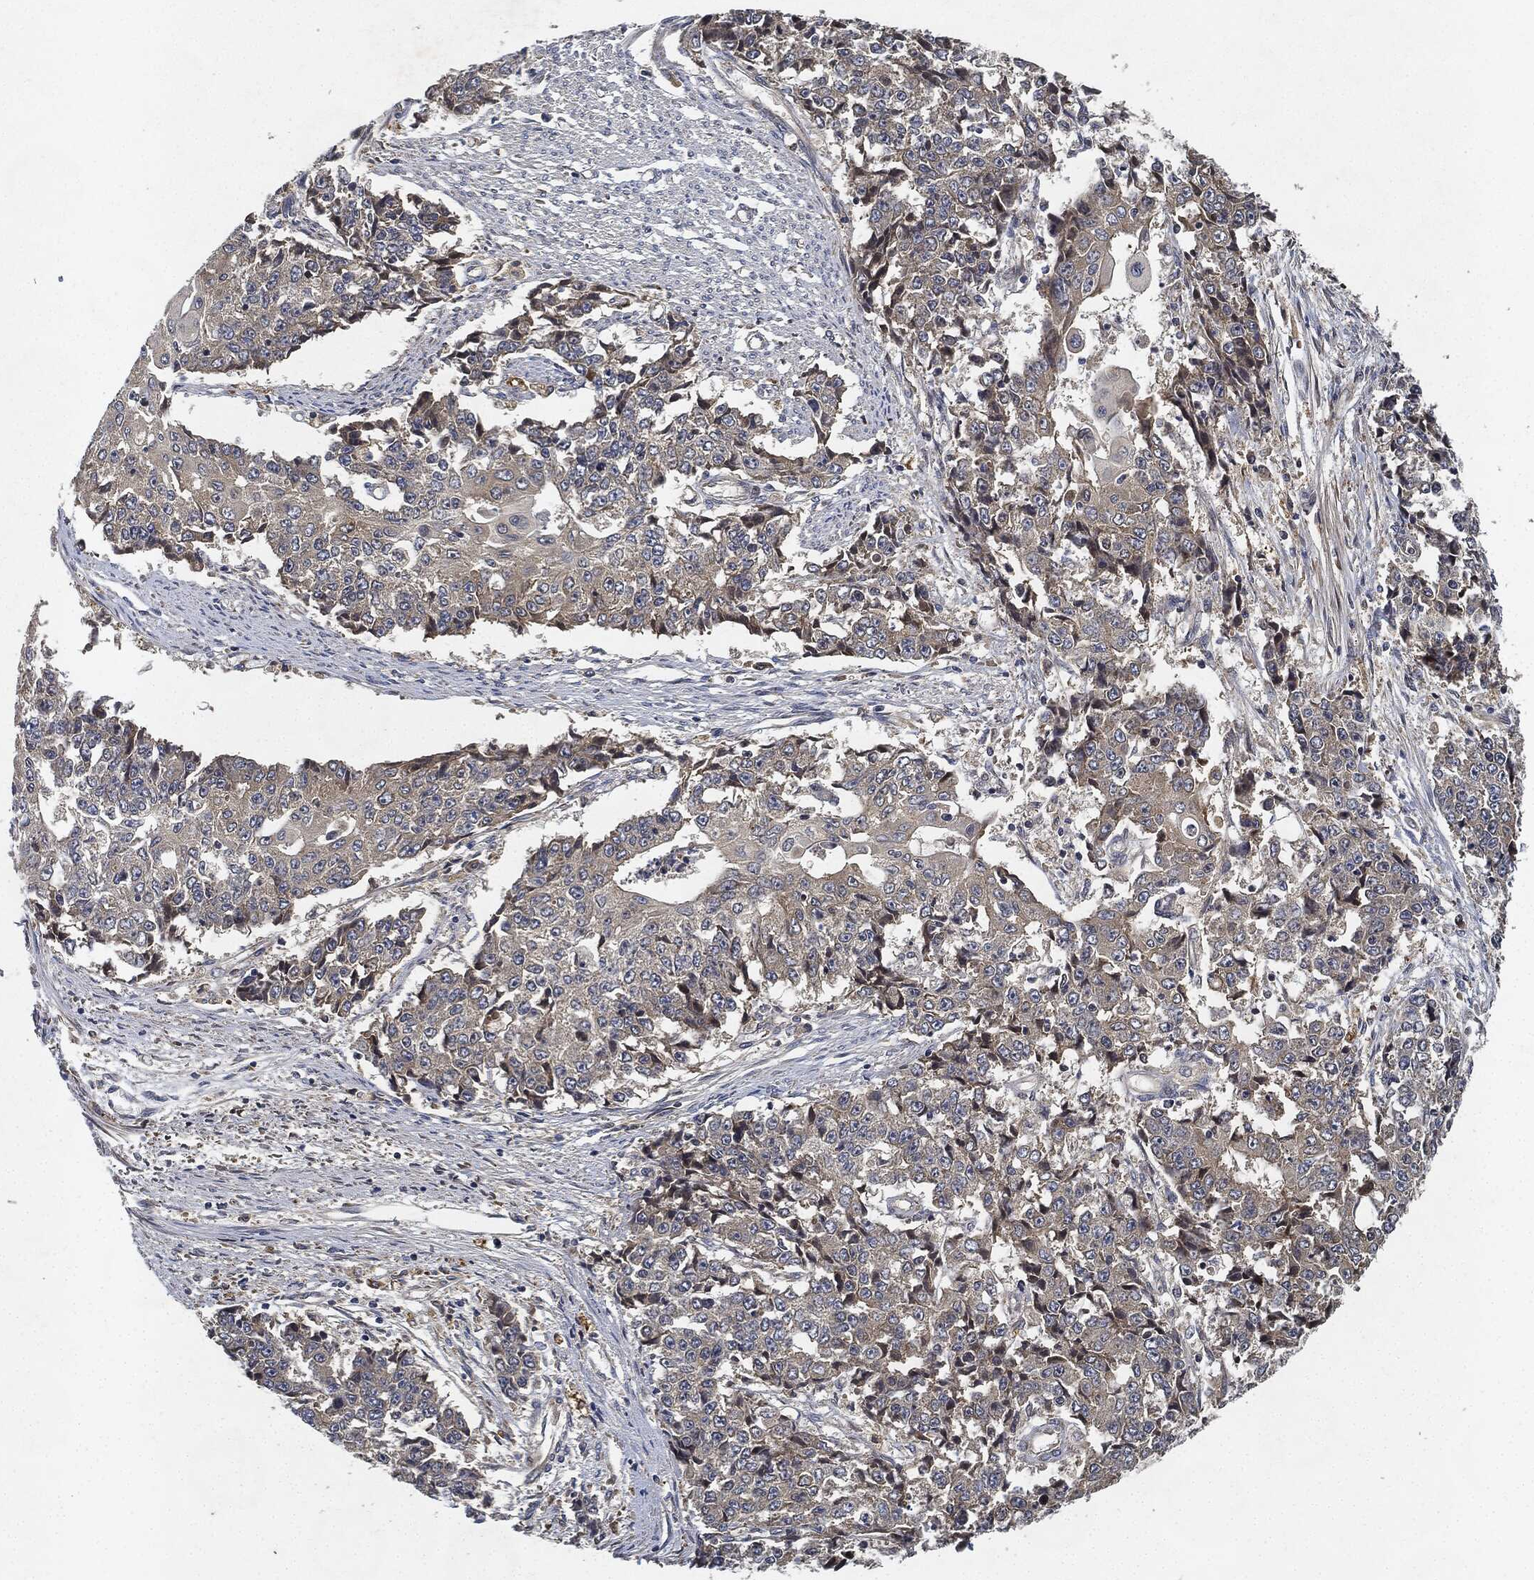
{"staining": {"intensity": "weak", "quantity": "<25%", "location": "cytoplasmic/membranous"}, "tissue": "ovarian cancer", "cell_type": "Tumor cells", "image_type": "cancer", "snomed": [{"axis": "morphology", "description": "Carcinoma, endometroid"}, {"axis": "topography", "description": "Ovary"}], "caption": "This is a micrograph of immunohistochemistry (IHC) staining of endometroid carcinoma (ovarian), which shows no positivity in tumor cells. (DAB (3,3'-diaminobenzidine) IHC visualized using brightfield microscopy, high magnification).", "gene": "MLST8", "patient": {"sex": "female", "age": 42}}